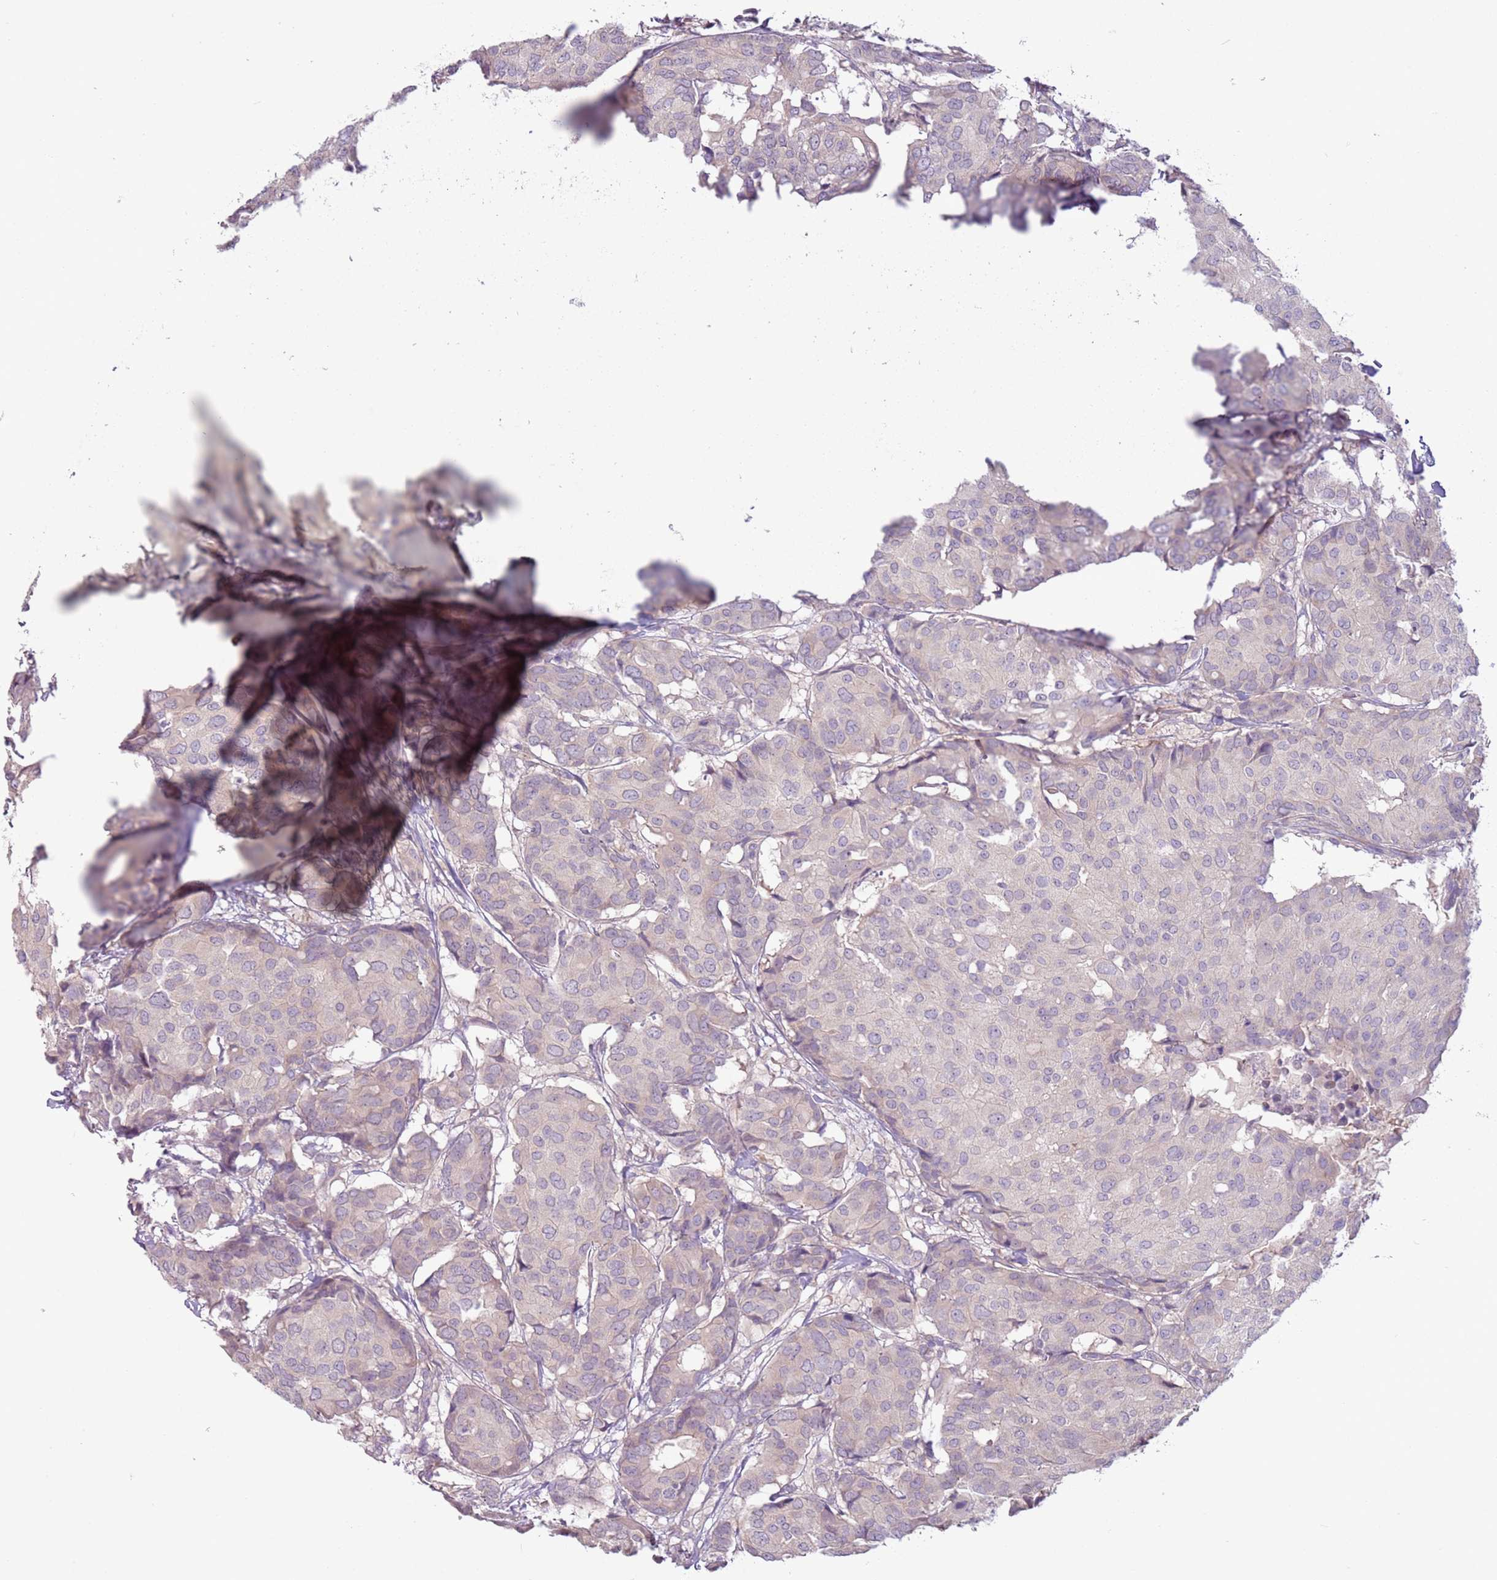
{"staining": {"intensity": "weak", "quantity": "<25%", "location": "cytoplasmic/membranous"}, "tissue": "breast cancer", "cell_type": "Tumor cells", "image_type": "cancer", "snomed": [{"axis": "morphology", "description": "Duct carcinoma"}, {"axis": "topography", "description": "Breast"}], "caption": "Human breast cancer stained for a protein using immunohistochemistry demonstrates no staining in tumor cells.", "gene": "ZNF239", "patient": {"sex": "female", "age": 75}}